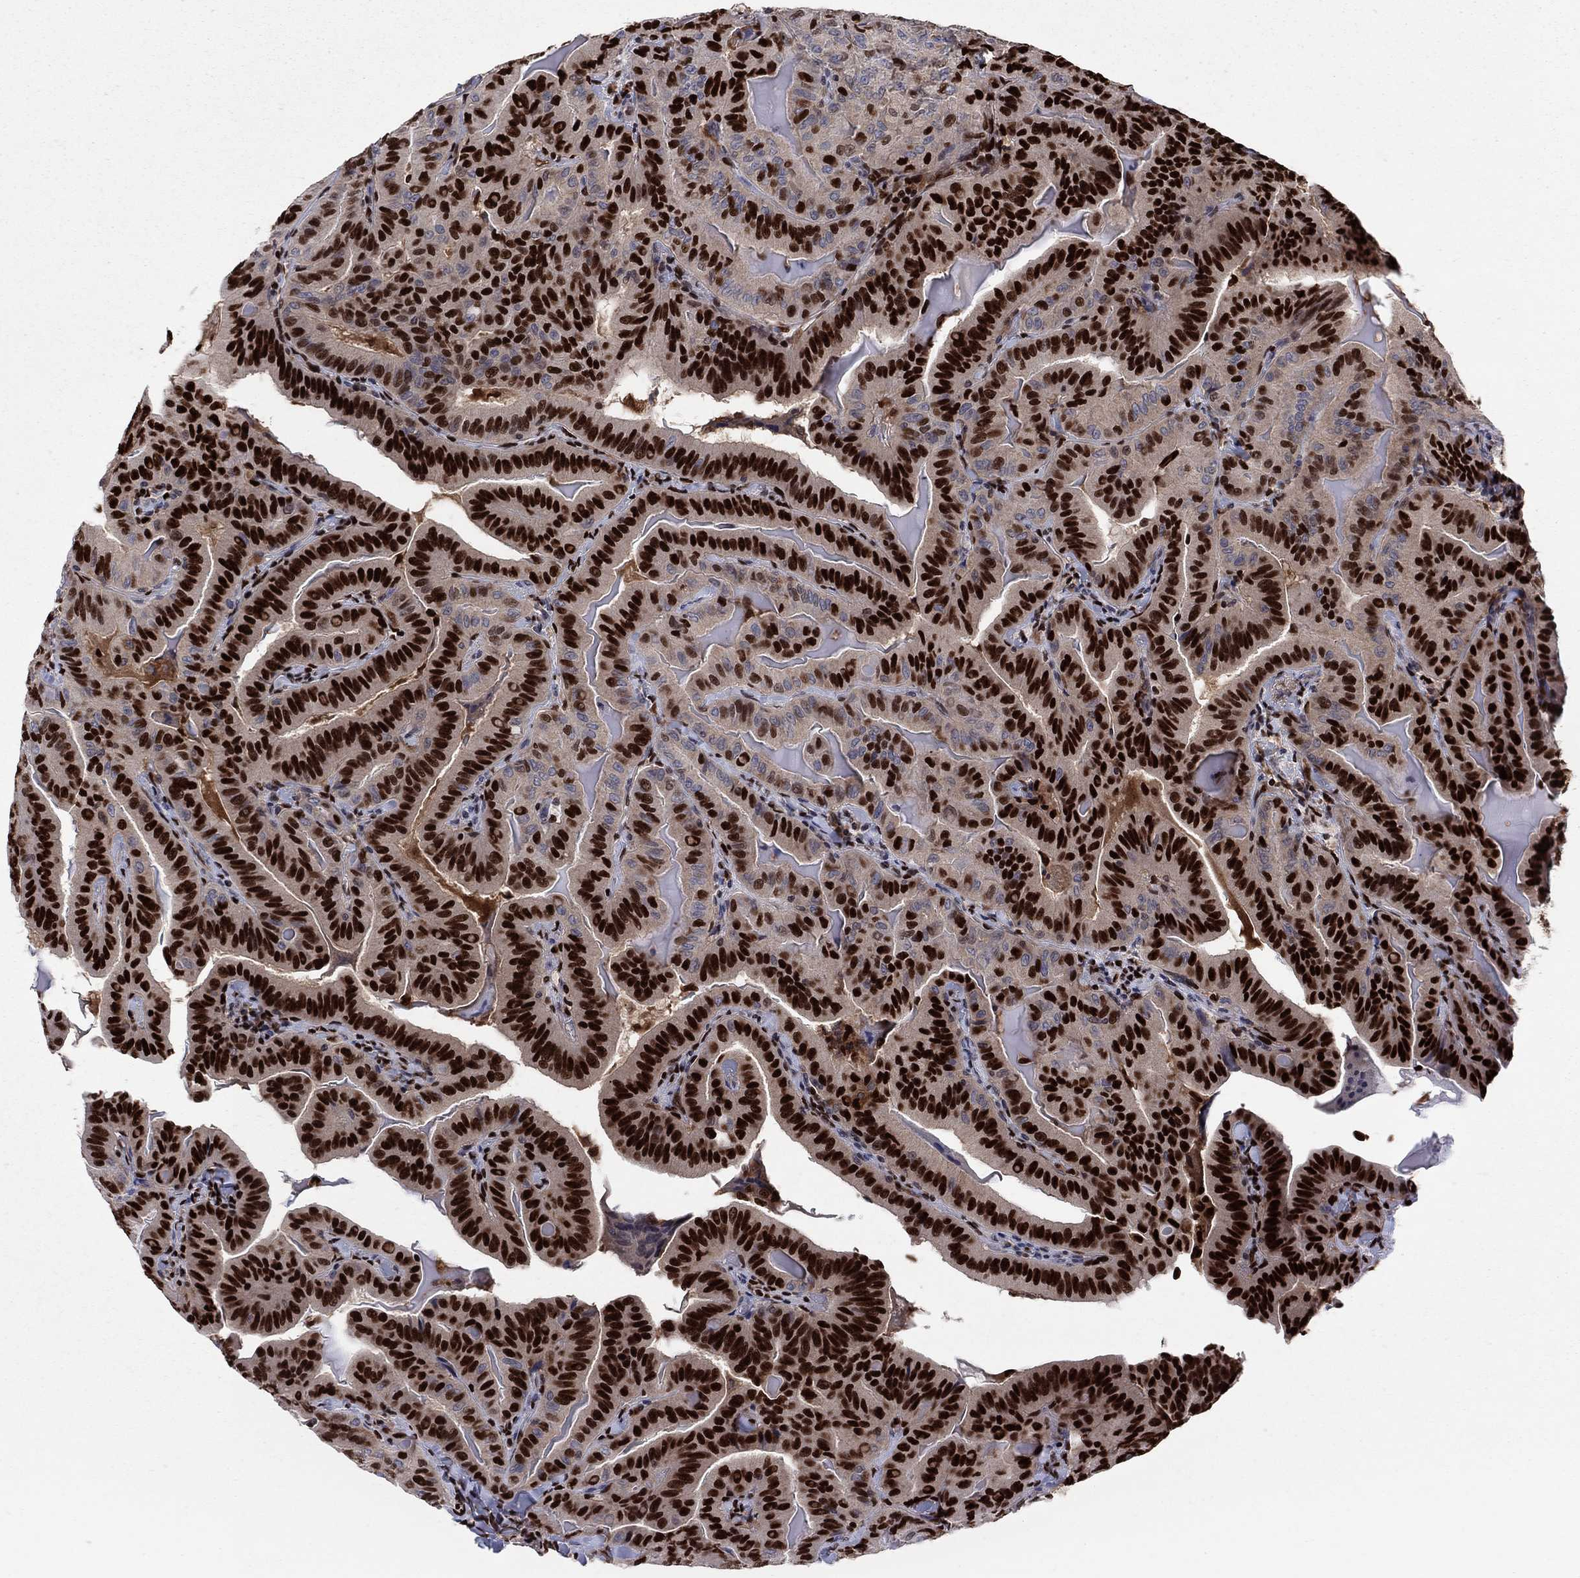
{"staining": {"intensity": "strong", "quantity": ">75%", "location": "nuclear"}, "tissue": "thyroid cancer", "cell_type": "Tumor cells", "image_type": "cancer", "snomed": [{"axis": "morphology", "description": "Papillary adenocarcinoma, NOS"}, {"axis": "topography", "description": "Thyroid gland"}], "caption": "Protein staining of thyroid papillary adenocarcinoma tissue demonstrates strong nuclear positivity in about >75% of tumor cells.", "gene": "ZNHIT3", "patient": {"sex": "female", "age": 68}}